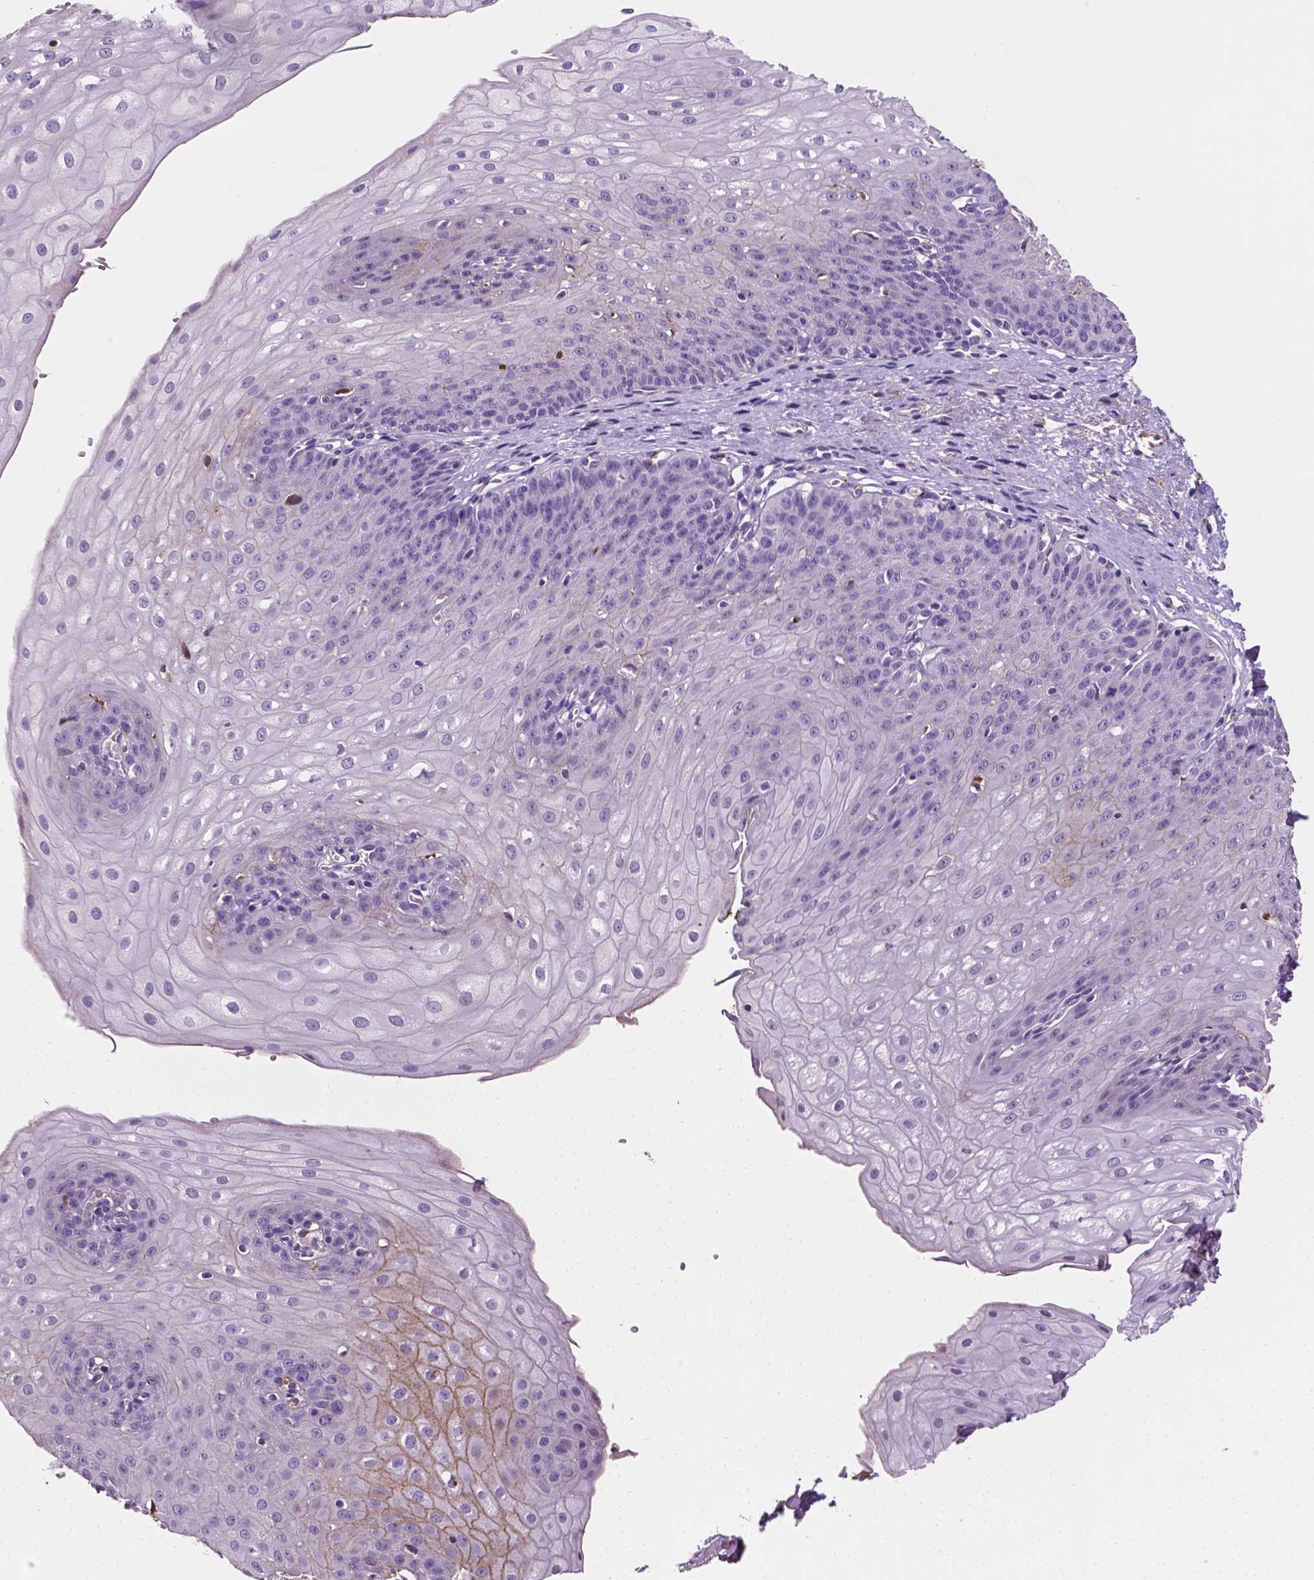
{"staining": {"intensity": "negative", "quantity": "none", "location": "none"}, "tissue": "esophagus", "cell_type": "Squamous epithelial cells", "image_type": "normal", "snomed": [{"axis": "morphology", "description": "Normal tissue, NOS"}, {"axis": "topography", "description": "Esophagus"}], "caption": "DAB immunohistochemical staining of normal human esophagus shows no significant positivity in squamous epithelial cells.", "gene": "APOE", "patient": {"sex": "male", "age": 71}}